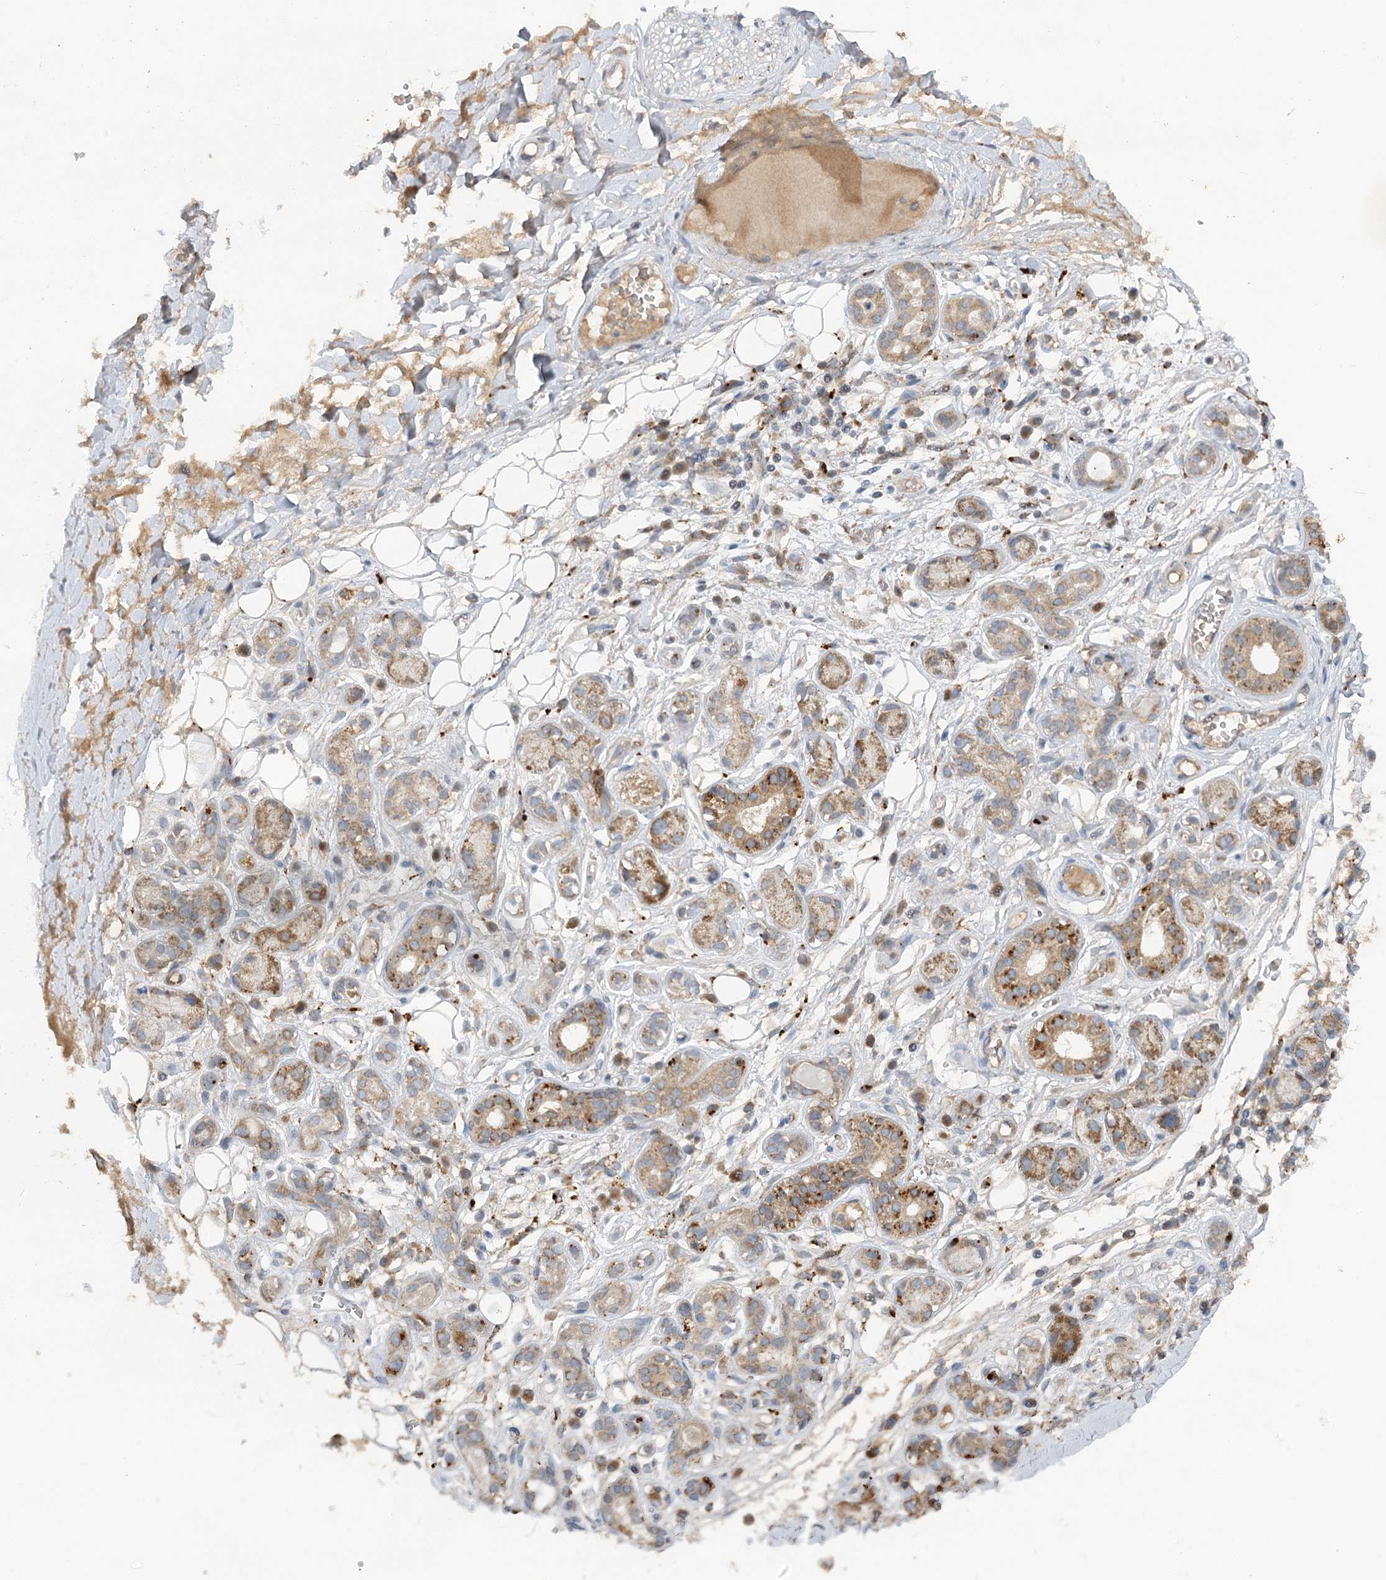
{"staining": {"intensity": "negative", "quantity": "none", "location": "none"}, "tissue": "adipose tissue", "cell_type": "Adipocytes", "image_type": "normal", "snomed": [{"axis": "morphology", "description": "Normal tissue, NOS"}, {"axis": "morphology", "description": "Inflammation, NOS"}, {"axis": "topography", "description": "Salivary gland"}, {"axis": "topography", "description": "Peripheral nerve tissue"}], "caption": "This is a histopathology image of immunohistochemistry (IHC) staining of benign adipose tissue, which shows no positivity in adipocytes. (Stains: DAB immunohistochemistry (IHC) with hematoxylin counter stain, Microscopy: brightfield microscopy at high magnification).", "gene": "PYROXD2", "patient": {"sex": "female", "age": 75}}